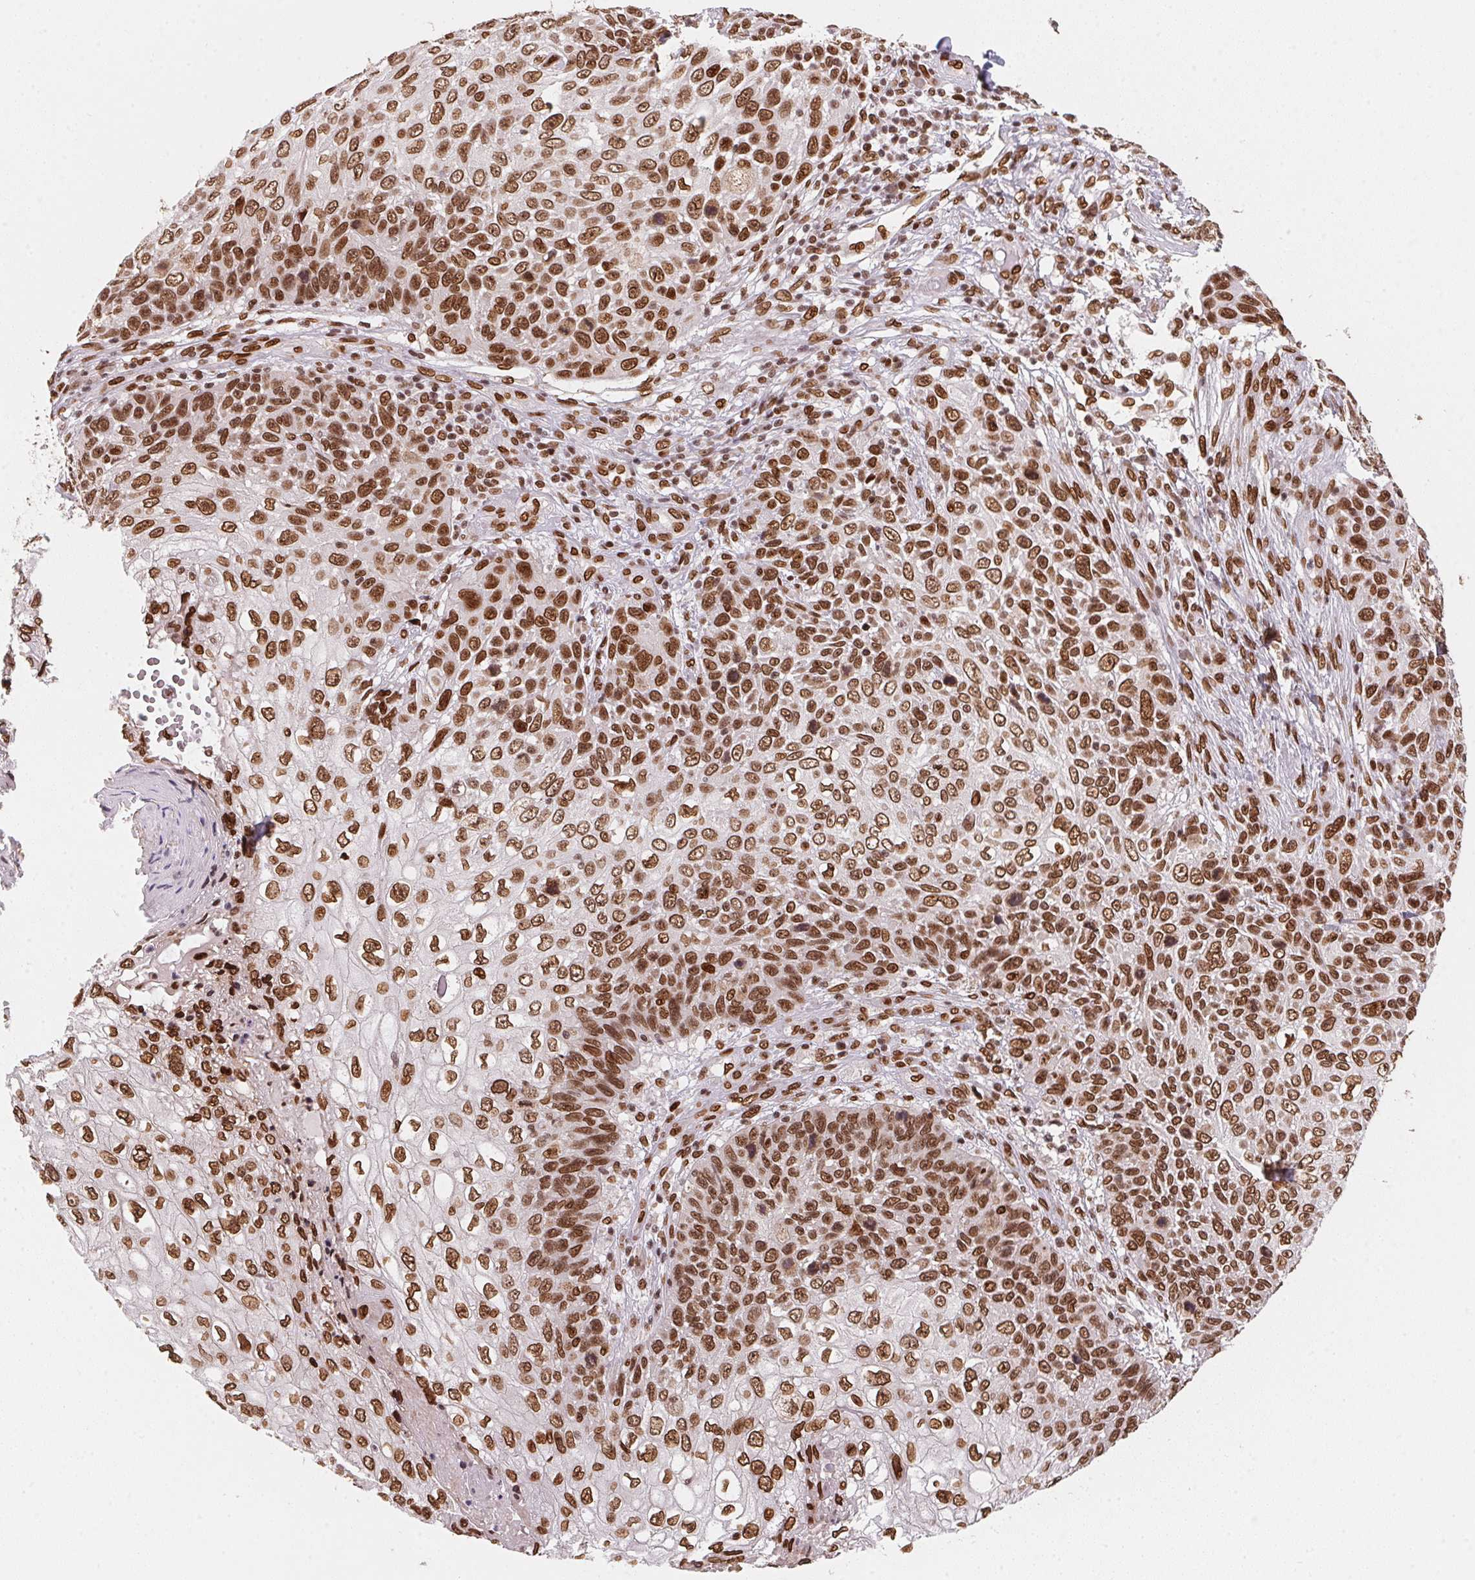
{"staining": {"intensity": "strong", "quantity": ">75%", "location": "cytoplasmic/membranous,nuclear"}, "tissue": "skin cancer", "cell_type": "Tumor cells", "image_type": "cancer", "snomed": [{"axis": "morphology", "description": "Squamous cell carcinoma, NOS"}, {"axis": "topography", "description": "Skin"}], "caption": "Tumor cells show high levels of strong cytoplasmic/membranous and nuclear positivity in about >75% of cells in squamous cell carcinoma (skin).", "gene": "SAP30BP", "patient": {"sex": "male", "age": 92}}